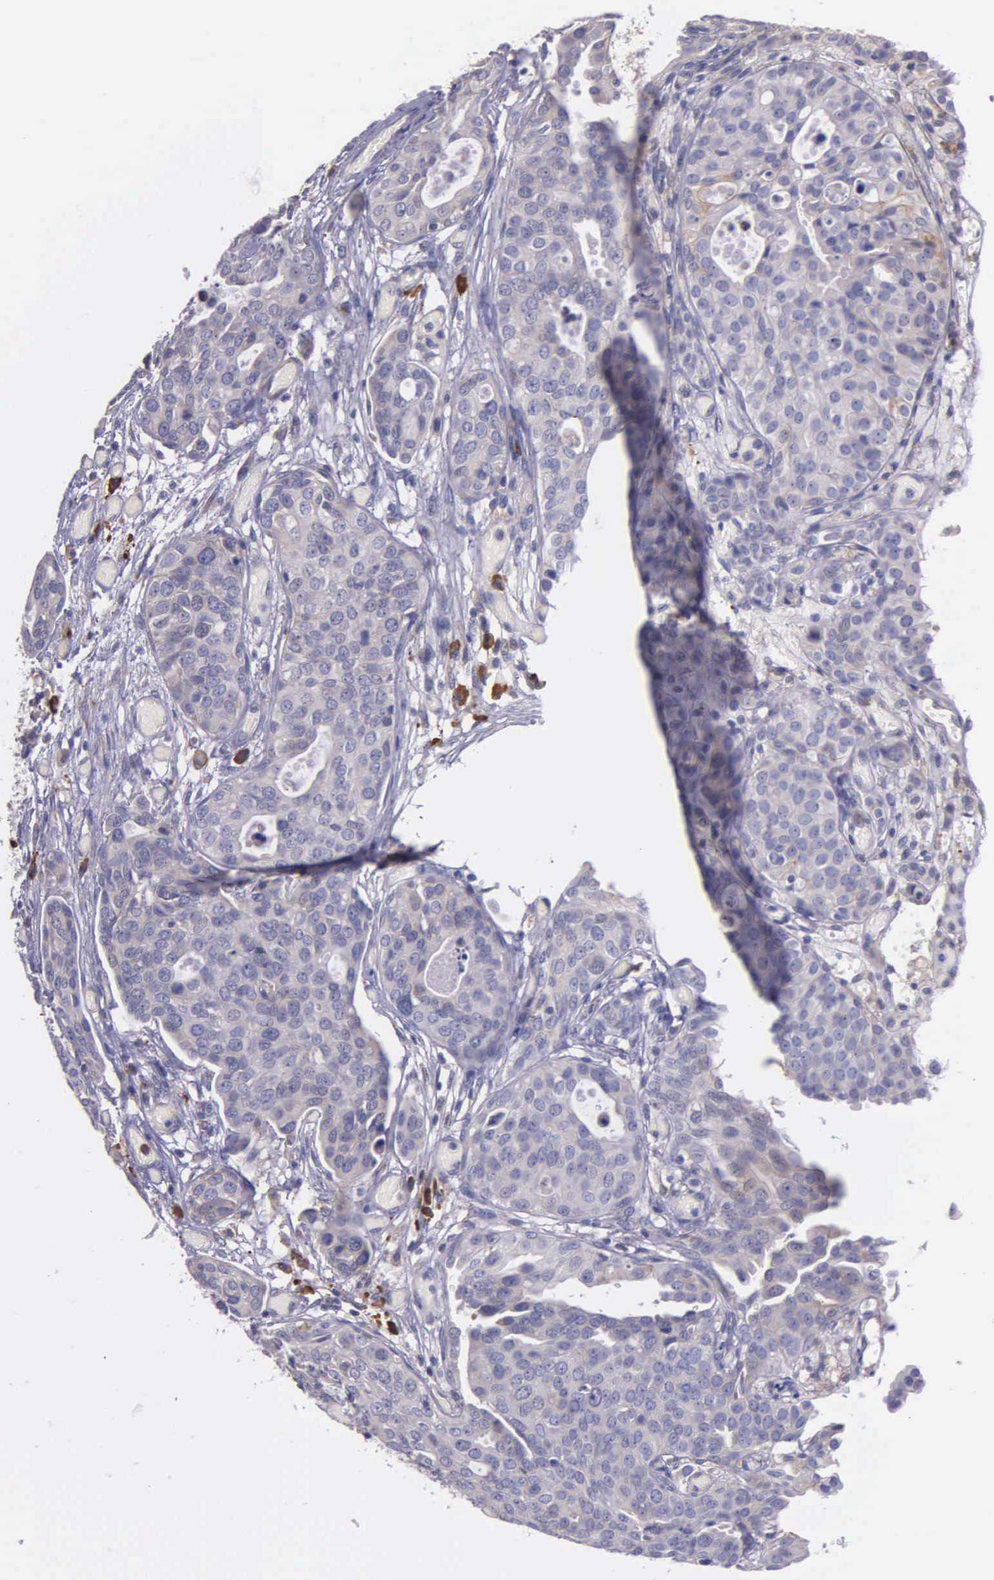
{"staining": {"intensity": "weak", "quantity": "25%-75%", "location": "cytoplasmic/membranous"}, "tissue": "urothelial cancer", "cell_type": "Tumor cells", "image_type": "cancer", "snomed": [{"axis": "morphology", "description": "Urothelial carcinoma, High grade"}, {"axis": "topography", "description": "Urinary bladder"}], "caption": "Weak cytoplasmic/membranous expression is identified in approximately 25%-75% of tumor cells in urothelial carcinoma (high-grade). (DAB IHC with brightfield microscopy, high magnification).", "gene": "ZC3H12B", "patient": {"sex": "male", "age": 78}}